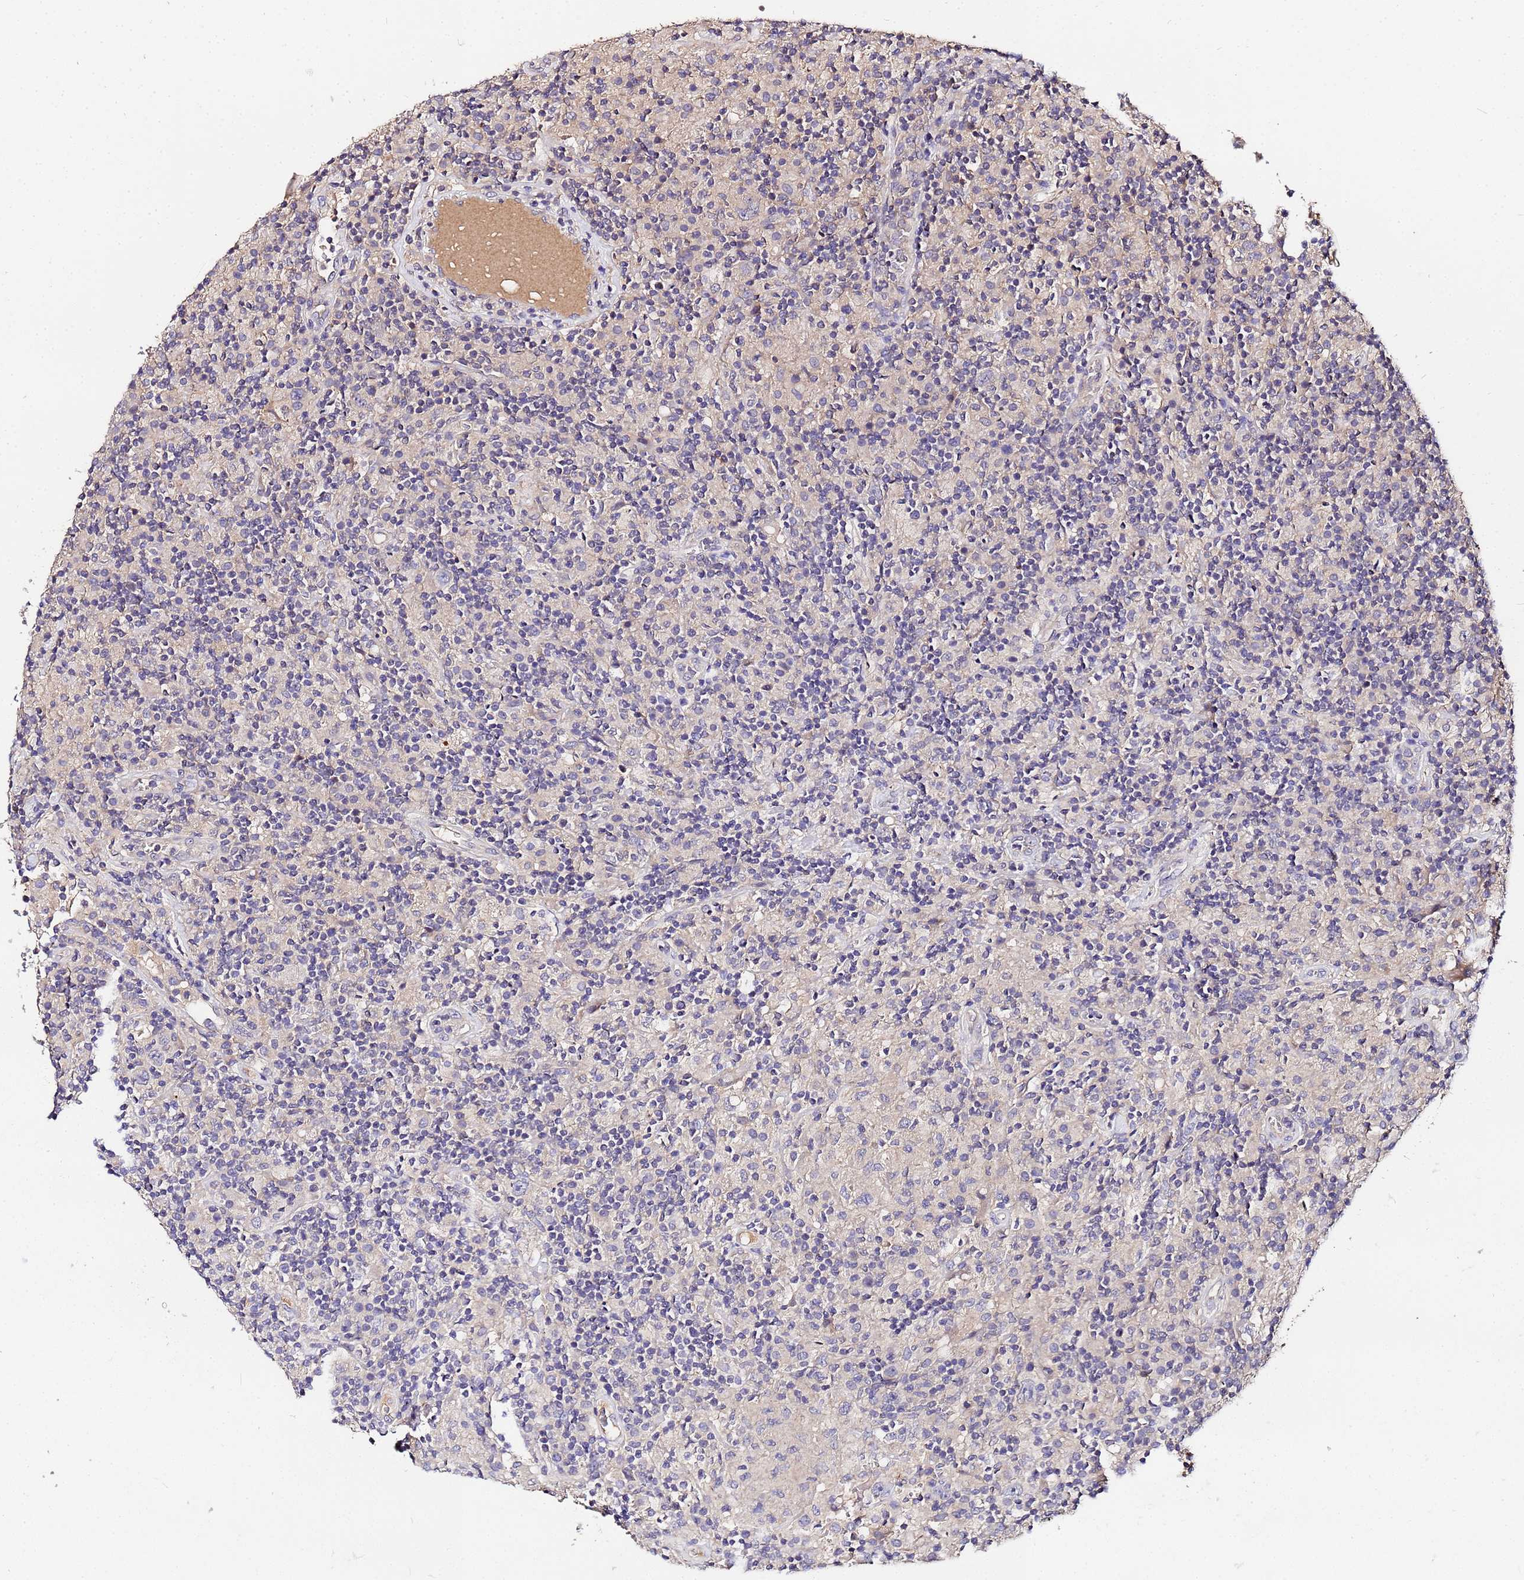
{"staining": {"intensity": "negative", "quantity": "none", "location": "none"}, "tissue": "lymphoma", "cell_type": "Tumor cells", "image_type": "cancer", "snomed": [{"axis": "morphology", "description": "Hodgkin's disease, NOS"}, {"axis": "topography", "description": "Lymph node"}], "caption": "An image of Hodgkin's disease stained for a protein demonstrates no brown staining in tumor cells.", "gene": "MTERF1", "patient": {"sex": "male", "age": 70}}